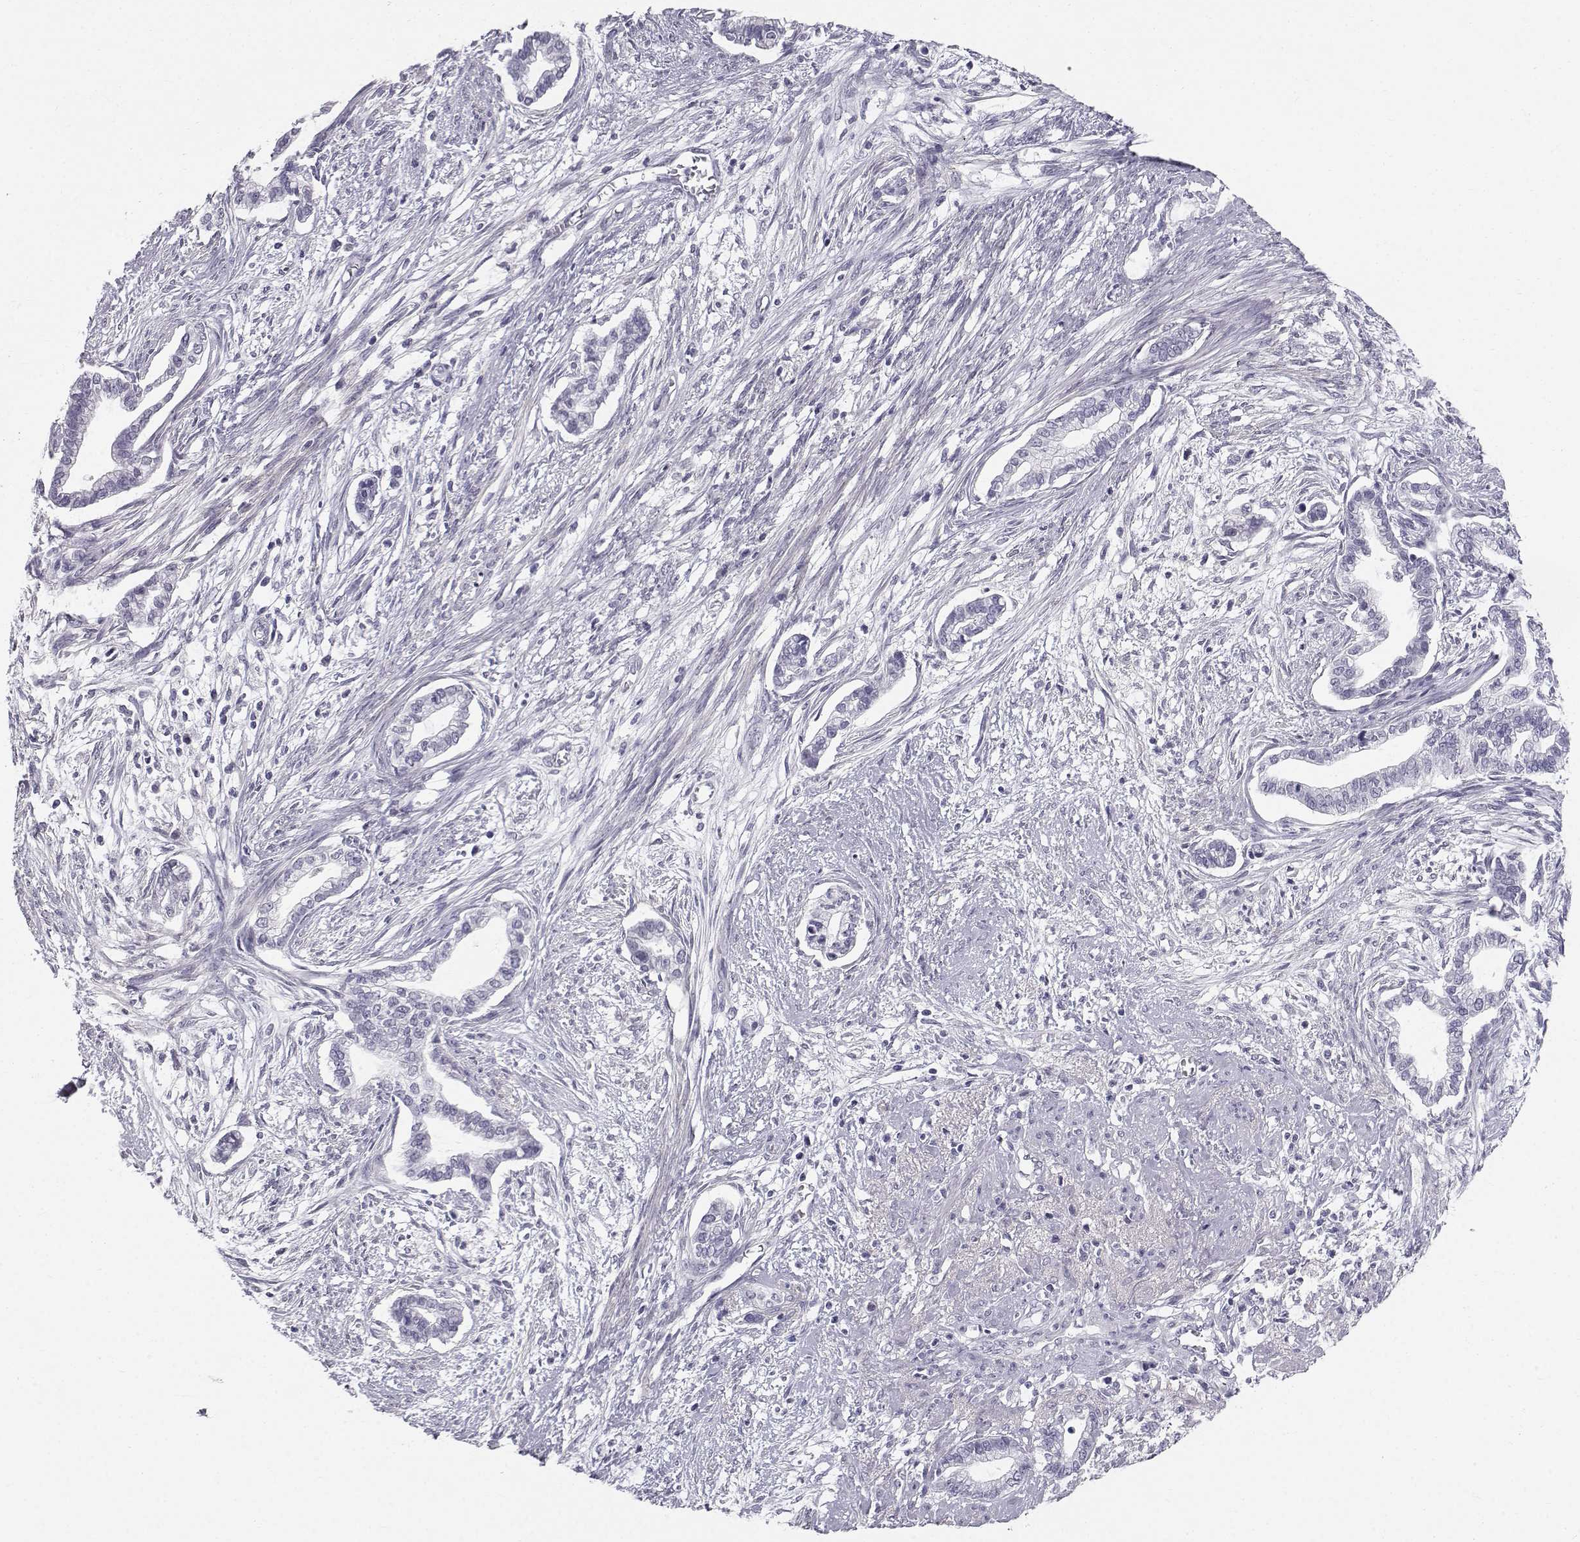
{"staining": {"intensity": "negative", "quantity": "none", "location": "none"}, "tissue": "cervical cancer", "cell_type": "Tumor cells", "image_type": "cancer", "snomed": [{"axis": "morphology", "description": "Adenocarcinoma, NOS"}, {"axis": "topography", "description": "Cervix"}], "caption": "DAB (3,3'-diaminobenzidine) immunohistochemical staining of human adenocarcinoma (cervical) exhibits no significant staining in tumor cells. Nuclei are stained in blue.", "gene": "SPDYE4", "patient": {"sex": "female", "age": 62}}